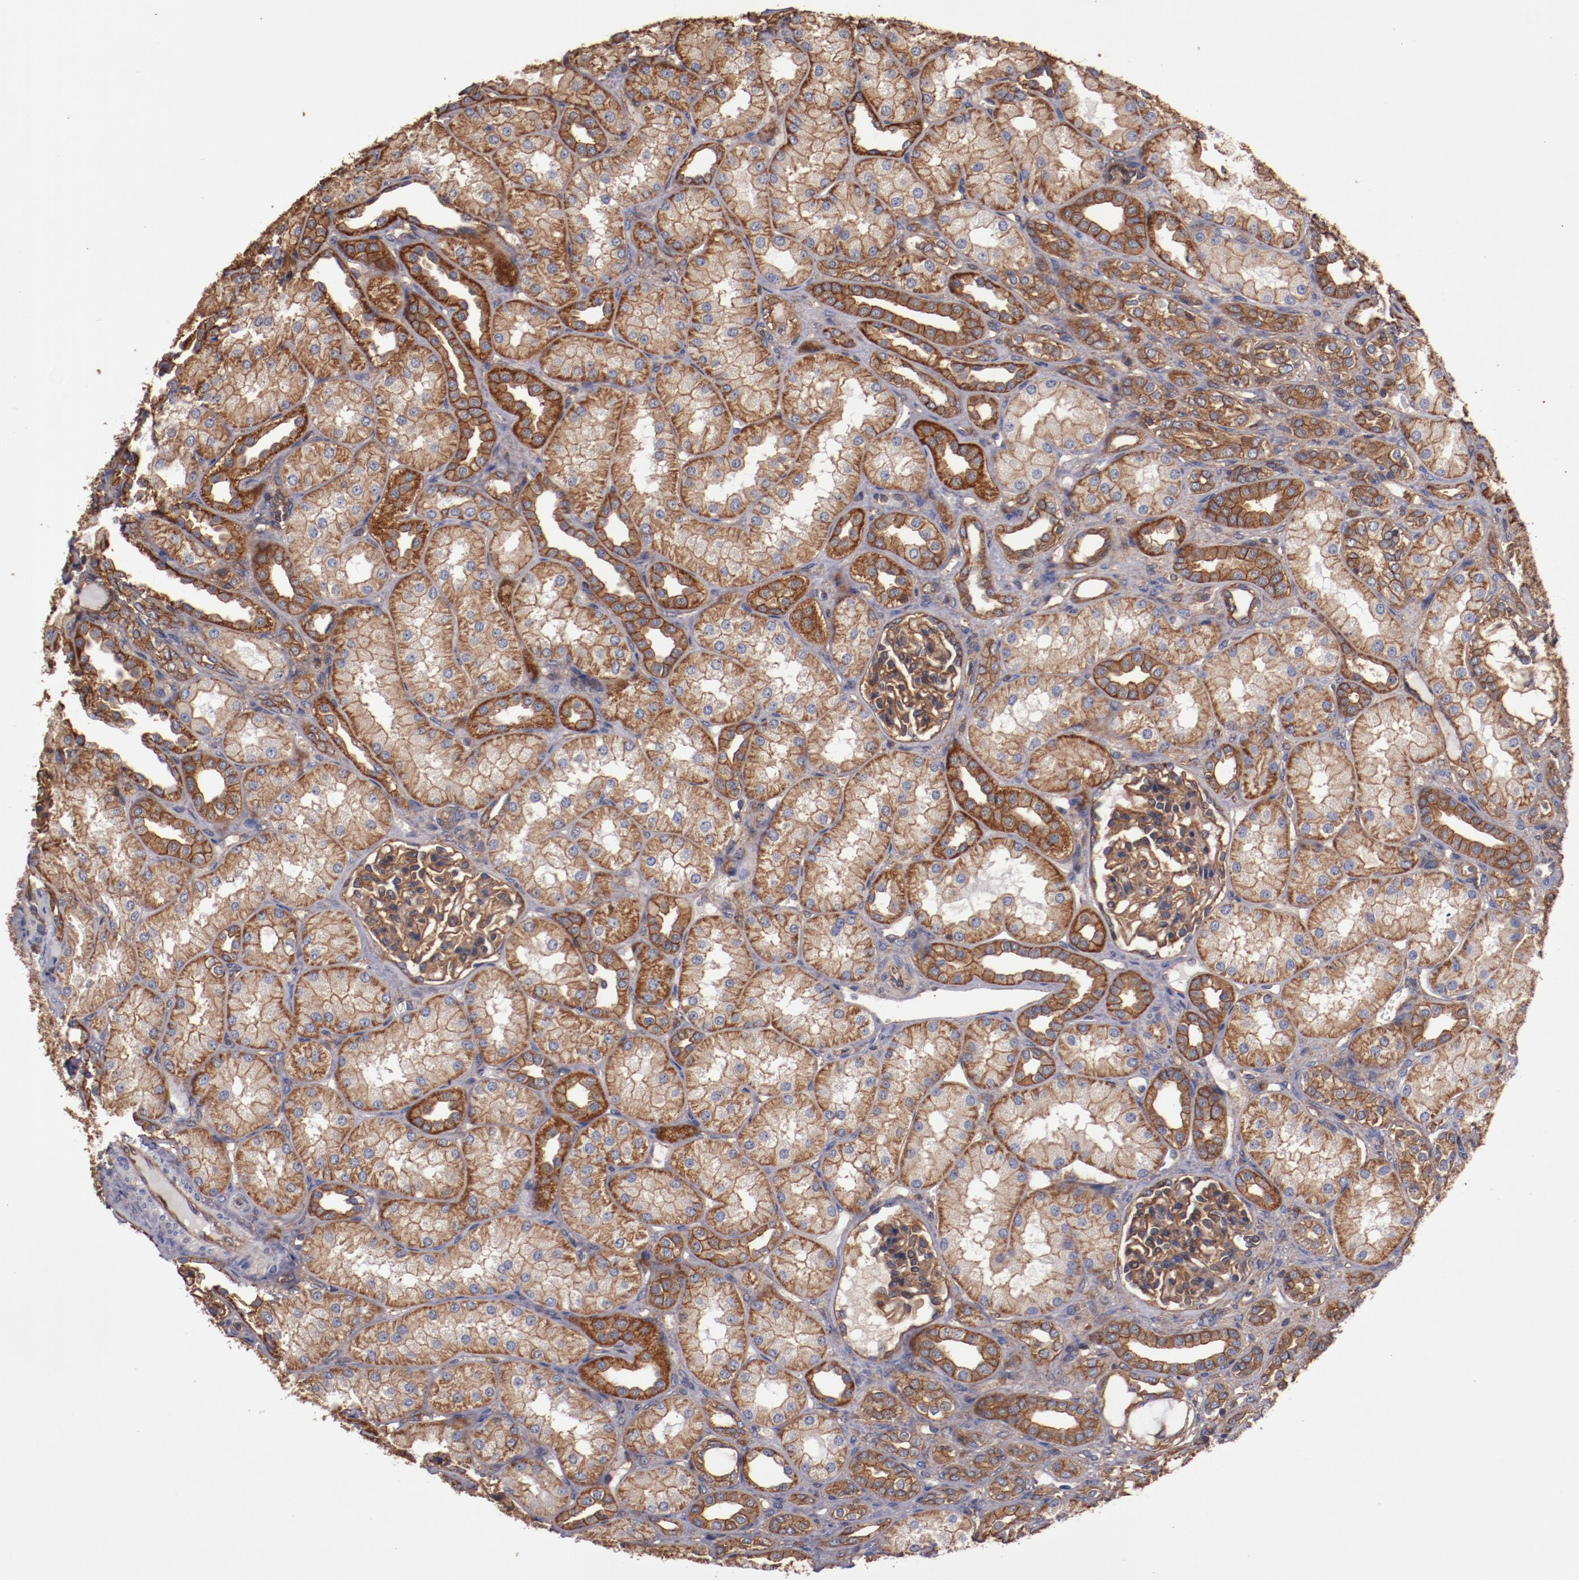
{"staining": {"intensity": "moderate", "quantity": ">75%", "location": "cytoplasmic/membranous"}, "tissue": "kidney", "cell_type": "Cells in glomeruli", "image_type": "normal", "snomed": [{"axis": "morphology", "description": "Normal tissue, NOS"}, {"axis": "topography", "description": "Kidney"}], "caption": "Kidney was stained to show a protein in brown. There is medium levels of moderate cytoplasmic/membranous expression in about >75% of cells in glomeruli. (Stains: DAB (3,3'-diaminobenzidine) in brown, nuclei in blue, Microscopy: brightfield microscopy at high magnification).", "gene": "TMOD3", "patient": {"sex": "male", "age": 7}}